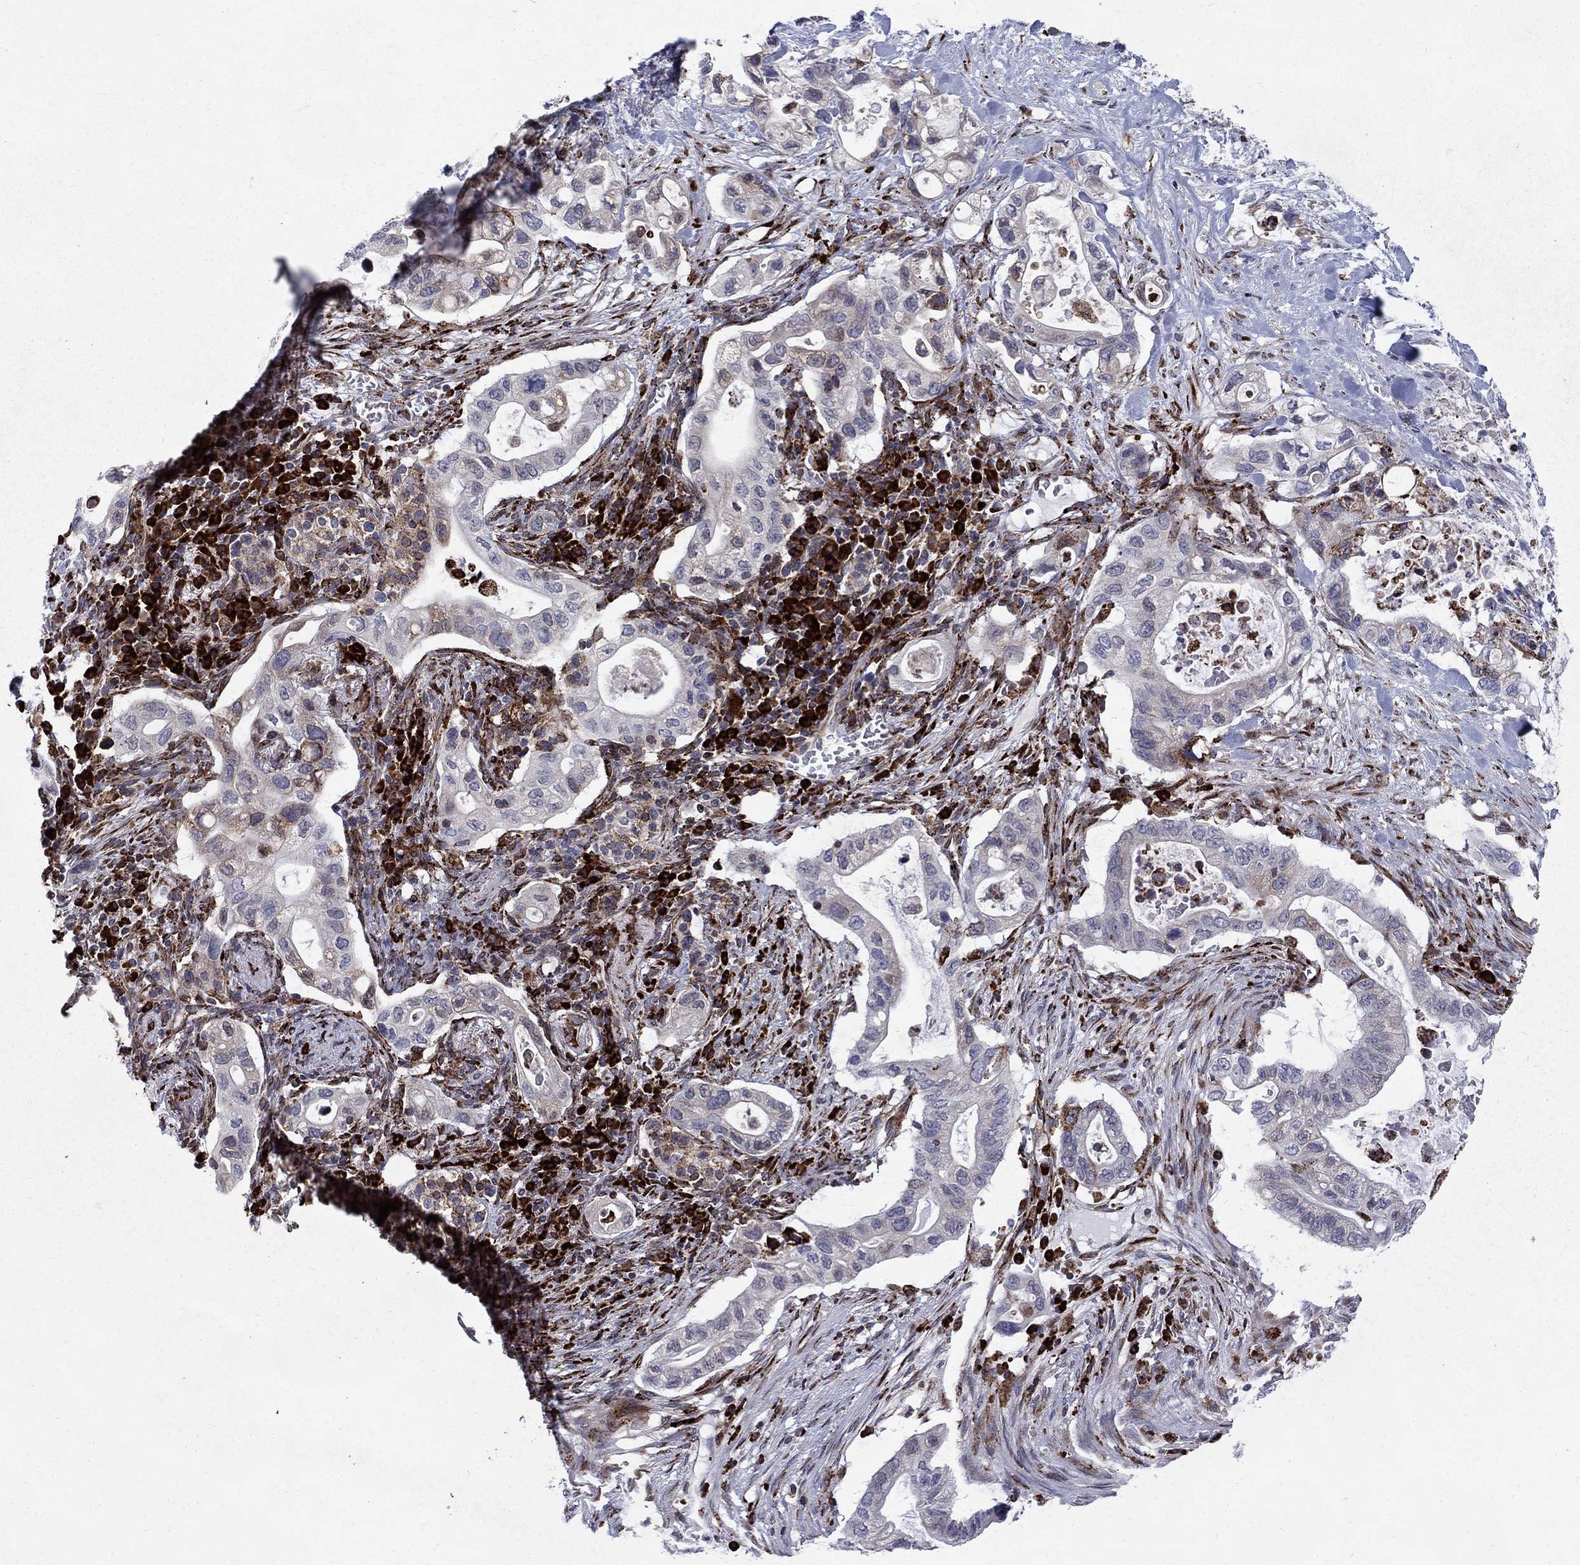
{"staining": {"intensity": "weak", "quantity": "<25%", "location": "cytoplasmic/membranous,nuclear"}, "tissue": "pancreatic cancer", "cell_type": "Tumor cells", "image_type": "cancer", "snomed": [{"axis": "morphology", "description": "Adenocarcinoma, NOS"}, {"axis": "topography", "description": "Pancreas"}], "caption": "Pancreatic cancer (adenocarcinoma) was stained to show a protein in brown. There is no significant staining in tumor cells. (Stains: DAB (3,3'-diaminobenzidine) immunohistochemistry (IHC) with hematoxylin counter stain, Microscopy: brightfield microscopy at high magnification).", "gene": "CAB39L", "patient": {"sex": "female", "age": 72}}